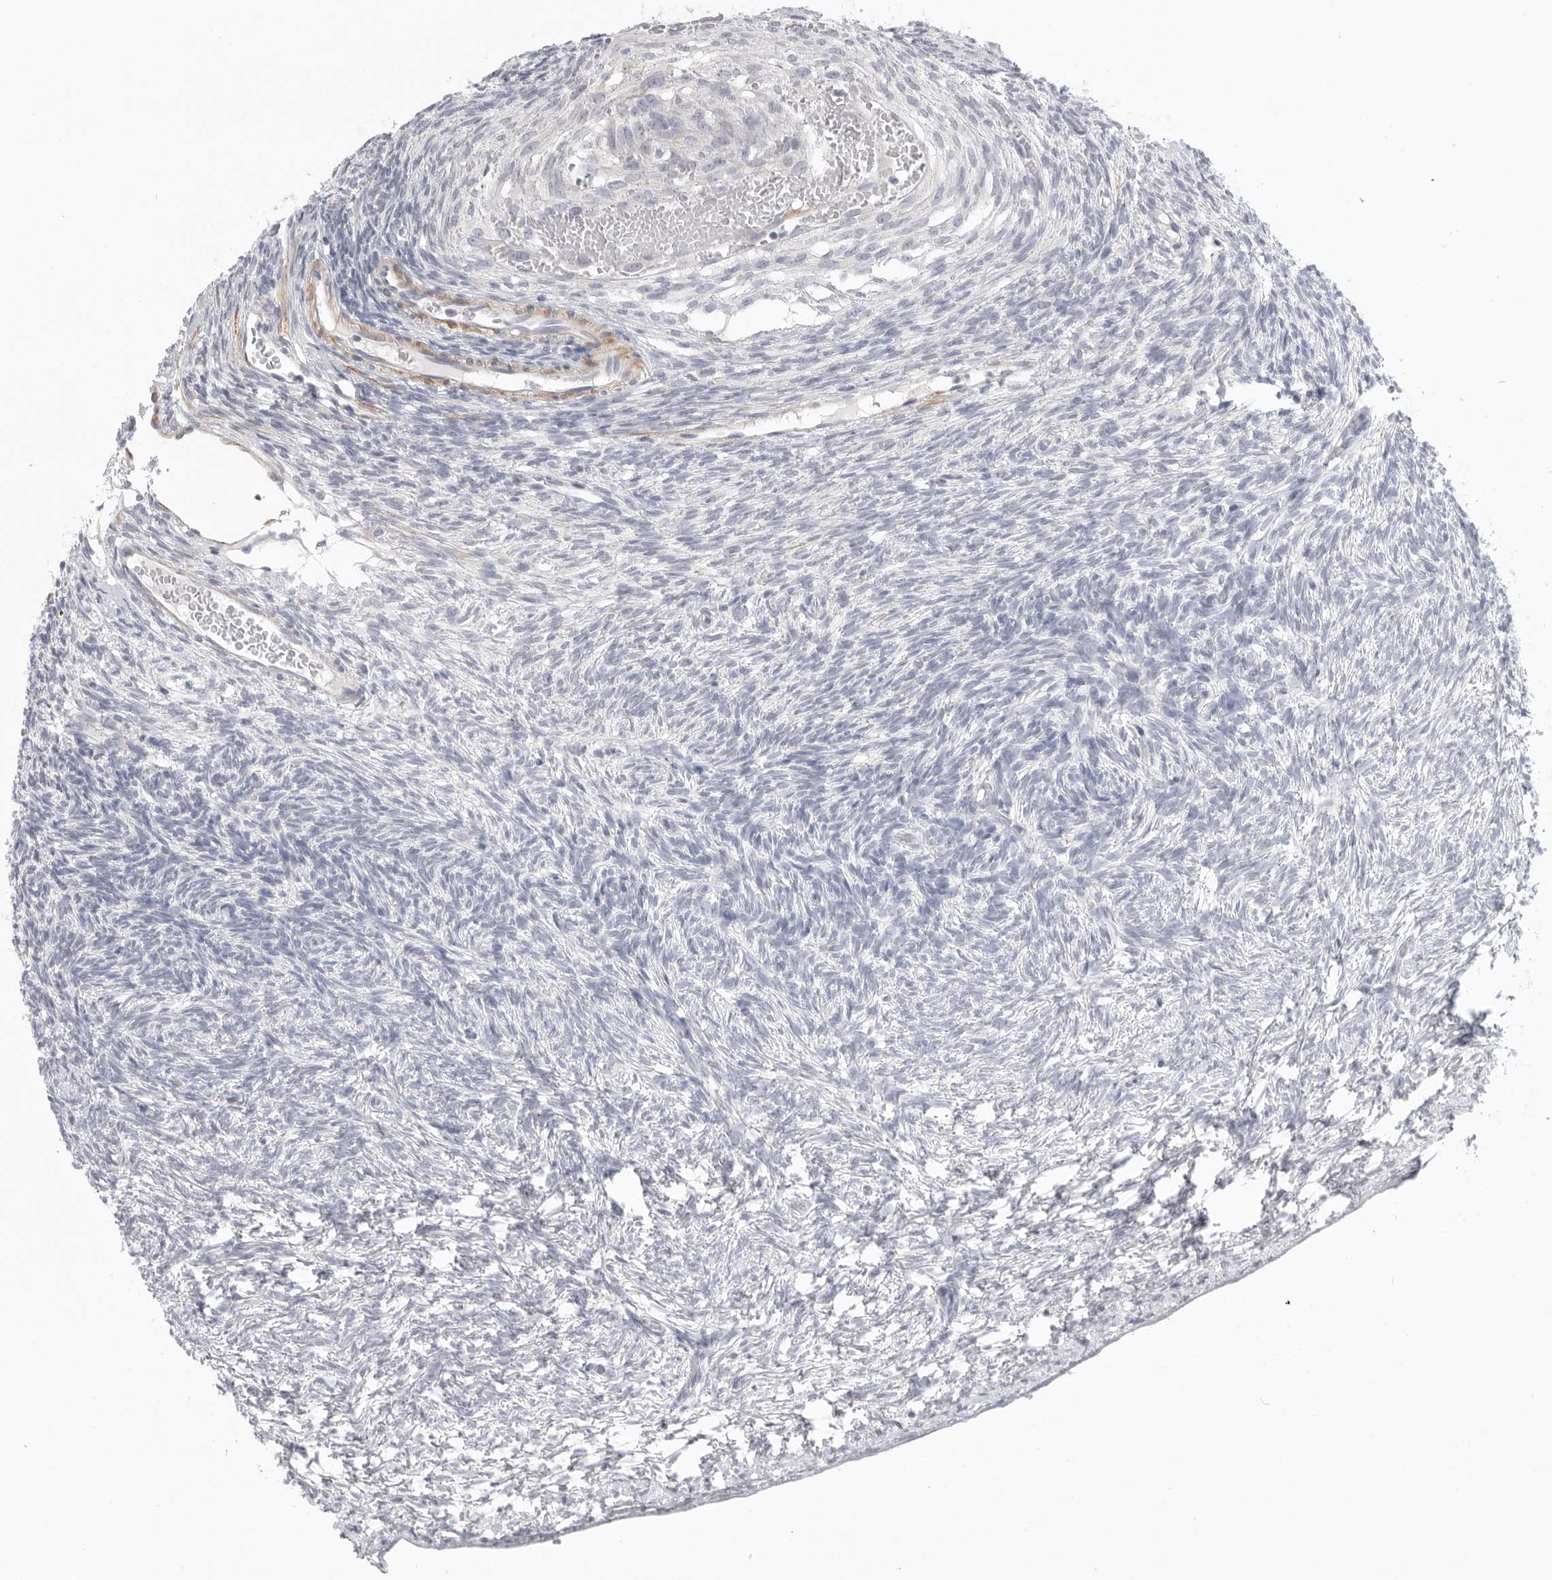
{"staining": {"intensity": "negative", "quantity": "none", "location": "none"}, "tissue": "ovary", "cell_type": "Follicle cells", "image_type": "normal", "snomed": [{"axis": "morphology", "description": "Normal tissue, NOS"}, {"axis": "topography", "description": "Ovary"}], "caption": "Immunohistochemistry photomicrograph of normal human ovary stained for a protein (brown), which shows no positivity in follicle cells. Nuclei are stained in blue.", "gene": "STAB2", "patient": {"sex": "female", "age": 34}}